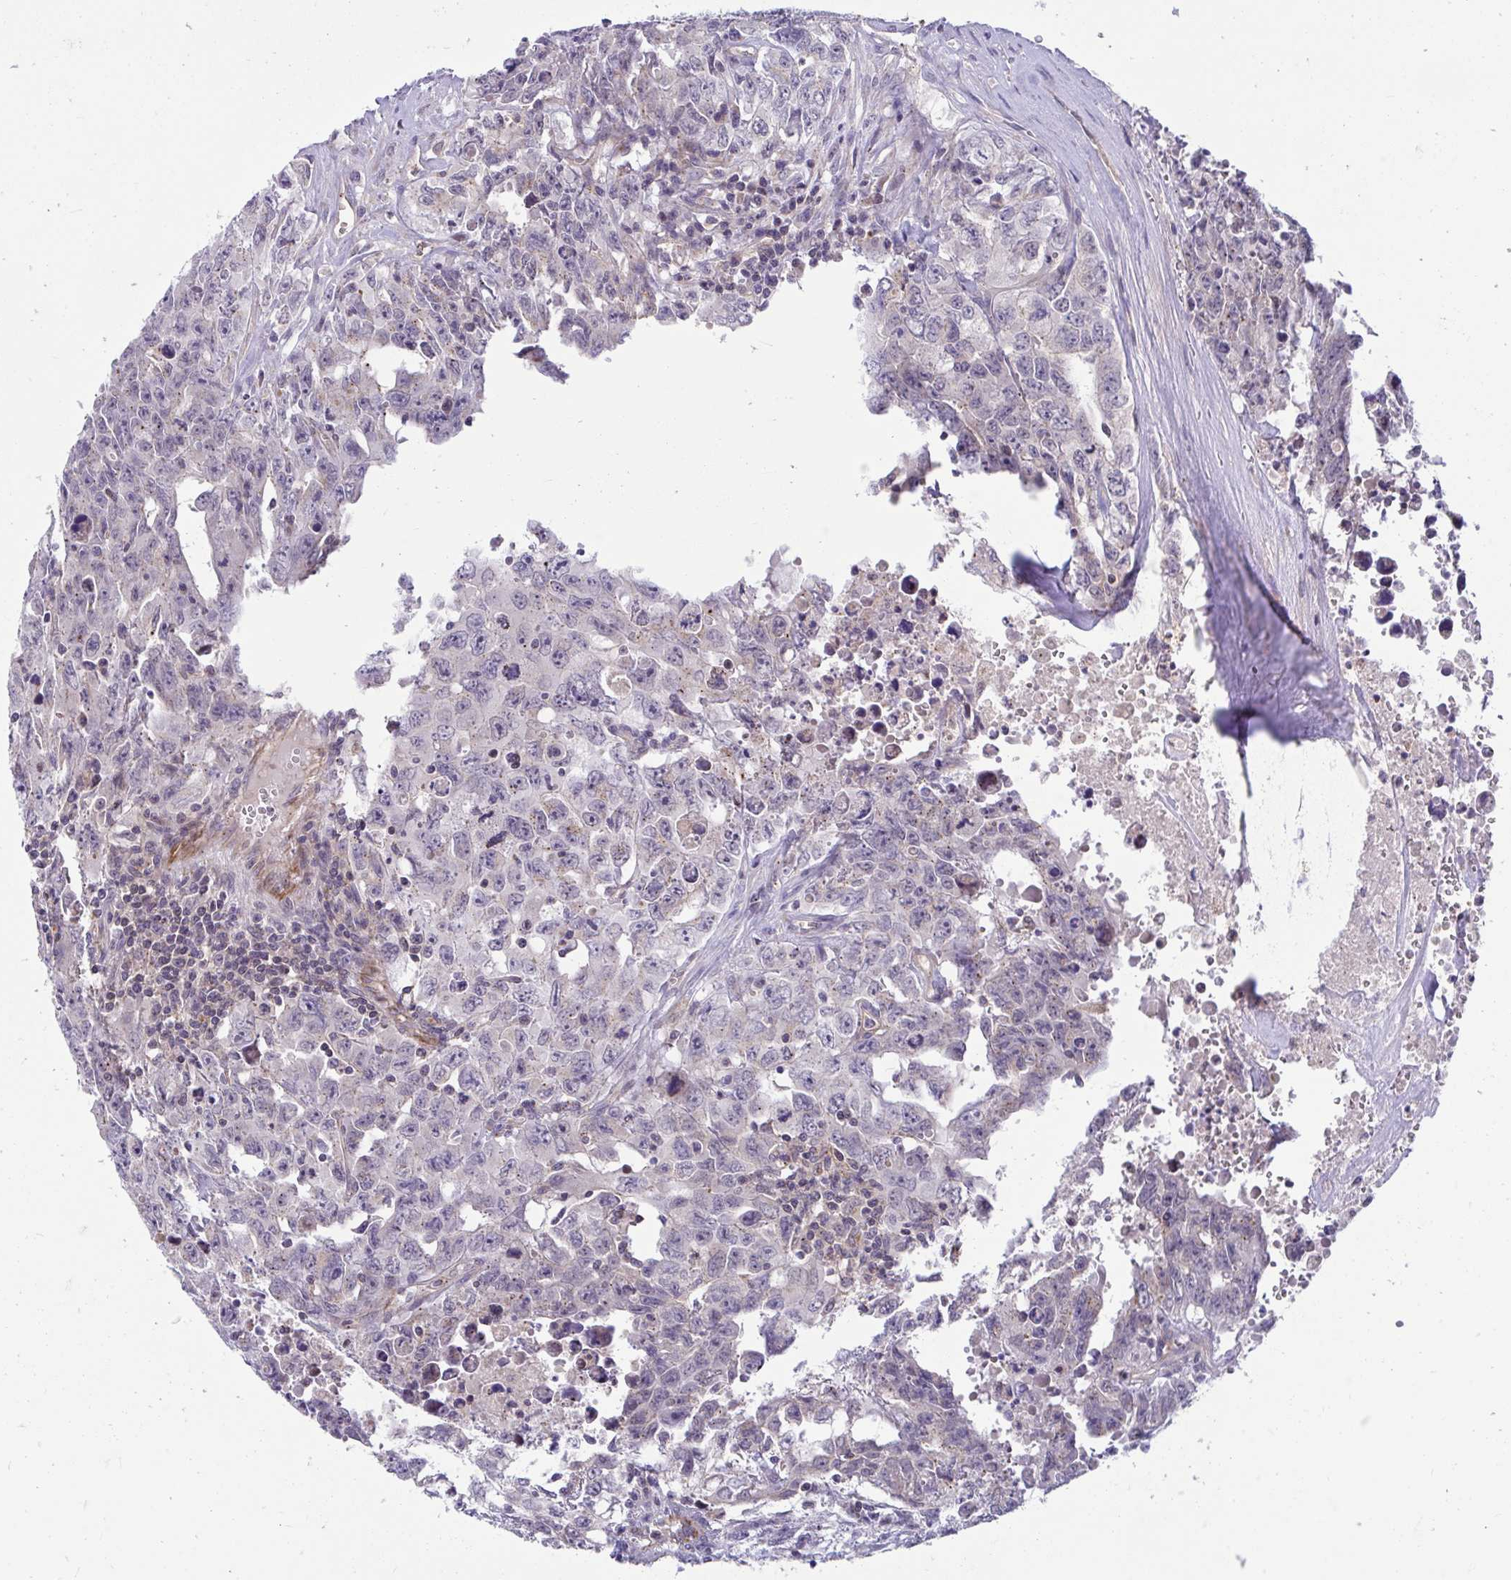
{"staining": {"intensity": "weak", "quantity": "25%-75%", "location": "cytoplasmic/membranous"}, "tissue": "testis cancer", "cell_type": "Tumor cells", "image_type": "cancer", "snomed": [{"axis": "morphology", "description": "Carcinoma, Embryonal, NOS"}, {"axis": "topography", "description": "Testis"}], "caption": "Immunohistochemistry (IHC) micrograph of testis embryonal carcinoma stained for a protein (brown), which demonstrates low levels of weak cytoplasmic/membranous expression in approximately 25%-75% of tumor cells.", "gene": "IST1", "patient": {"sex": "male", "age": 24}}